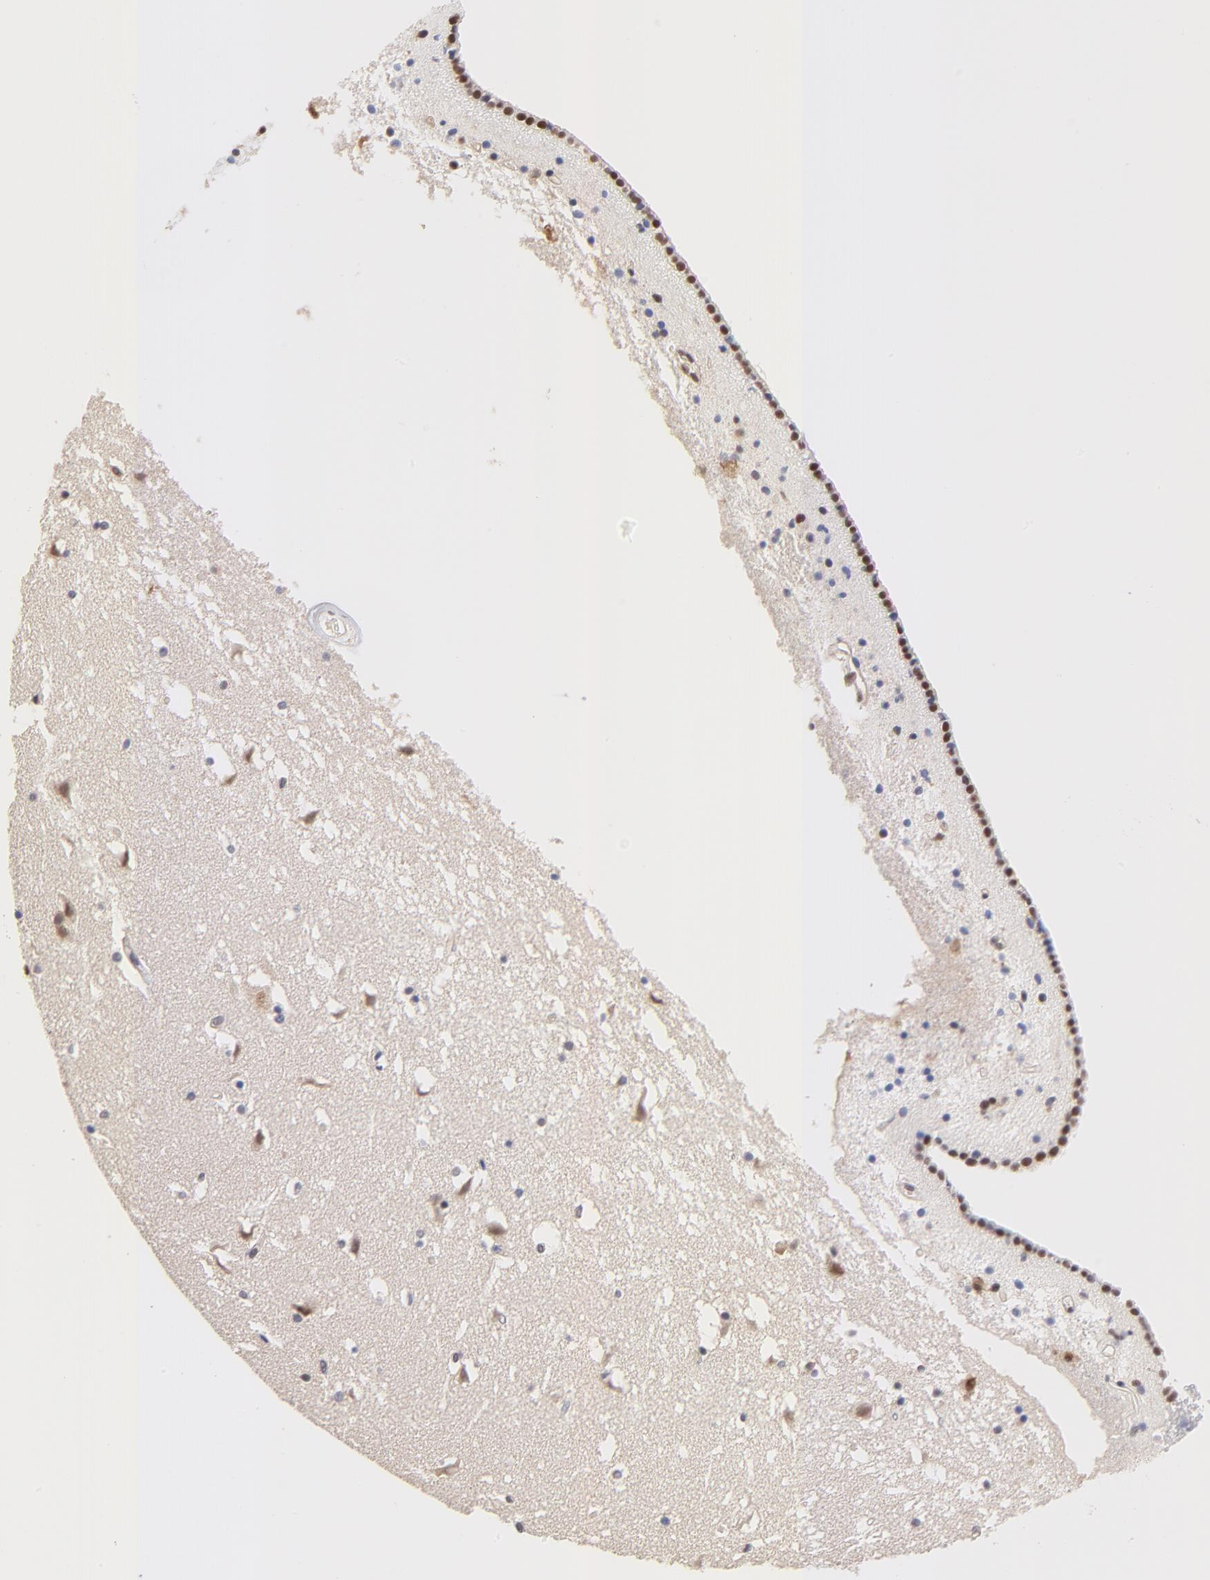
{"staining": {"intensity": "negative", "quantity": "none", "location": "none"}, "tissue": "caudate", "cell_type": "Glial cells", "image_type": "normal", "snomed": [{"axis": "morphology", "description": "Normal tissue, NOS"}, {"axis": "topography", "description": "Lateral ventricle wall"}], "caption": "IHC photomicrograph of unremarkable human caudate stained for a protein (brown), which shows no positivity in glial cells.", "gene": "PSMC4", "patient": {"sex": "male", "age": 45}}